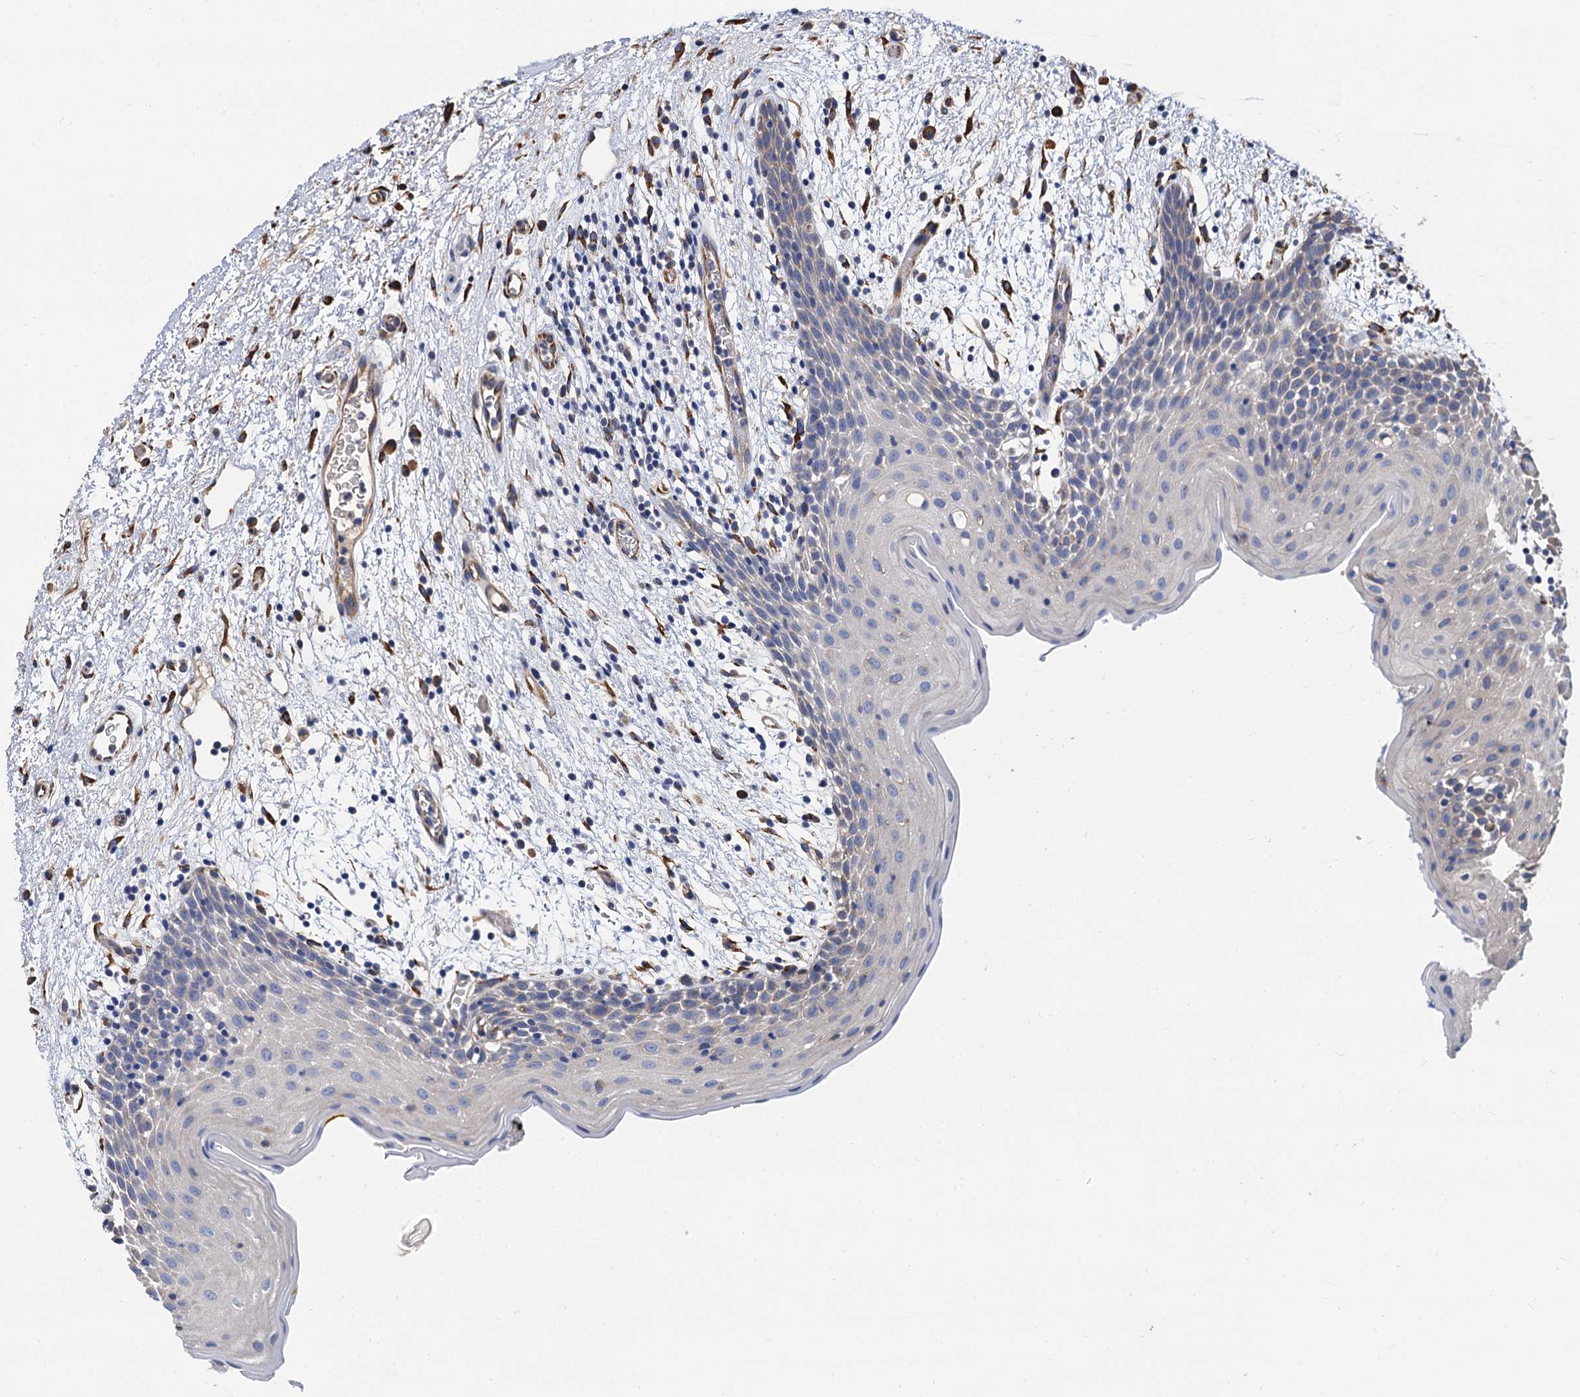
{"staining": {"intensity": "negative", "quantity": "none", "location": "none"}, "tissue": "oral mucosa", "cell_type": "Squamous epithelial cells", "image_type": "normal", "snomed": [{"axis": "morphology", "description": "Normal tissue, NOS"}, {"axis": "topography", "description": "Skeletal muscle"}, {"axis": "topography", "description": "Oral tissue"}, {"axis": "topography", "description": "Salivary gland"}, {"axis": "topography", "description": "Peripheral nerve tissue"}], "caption": "A histopathology image of oral mucosa stained for a protein exhibits no brown staining in squamous epithelial cells.", "gene": "CNNM1", "patient": {"sex": "male", "age": 54}}